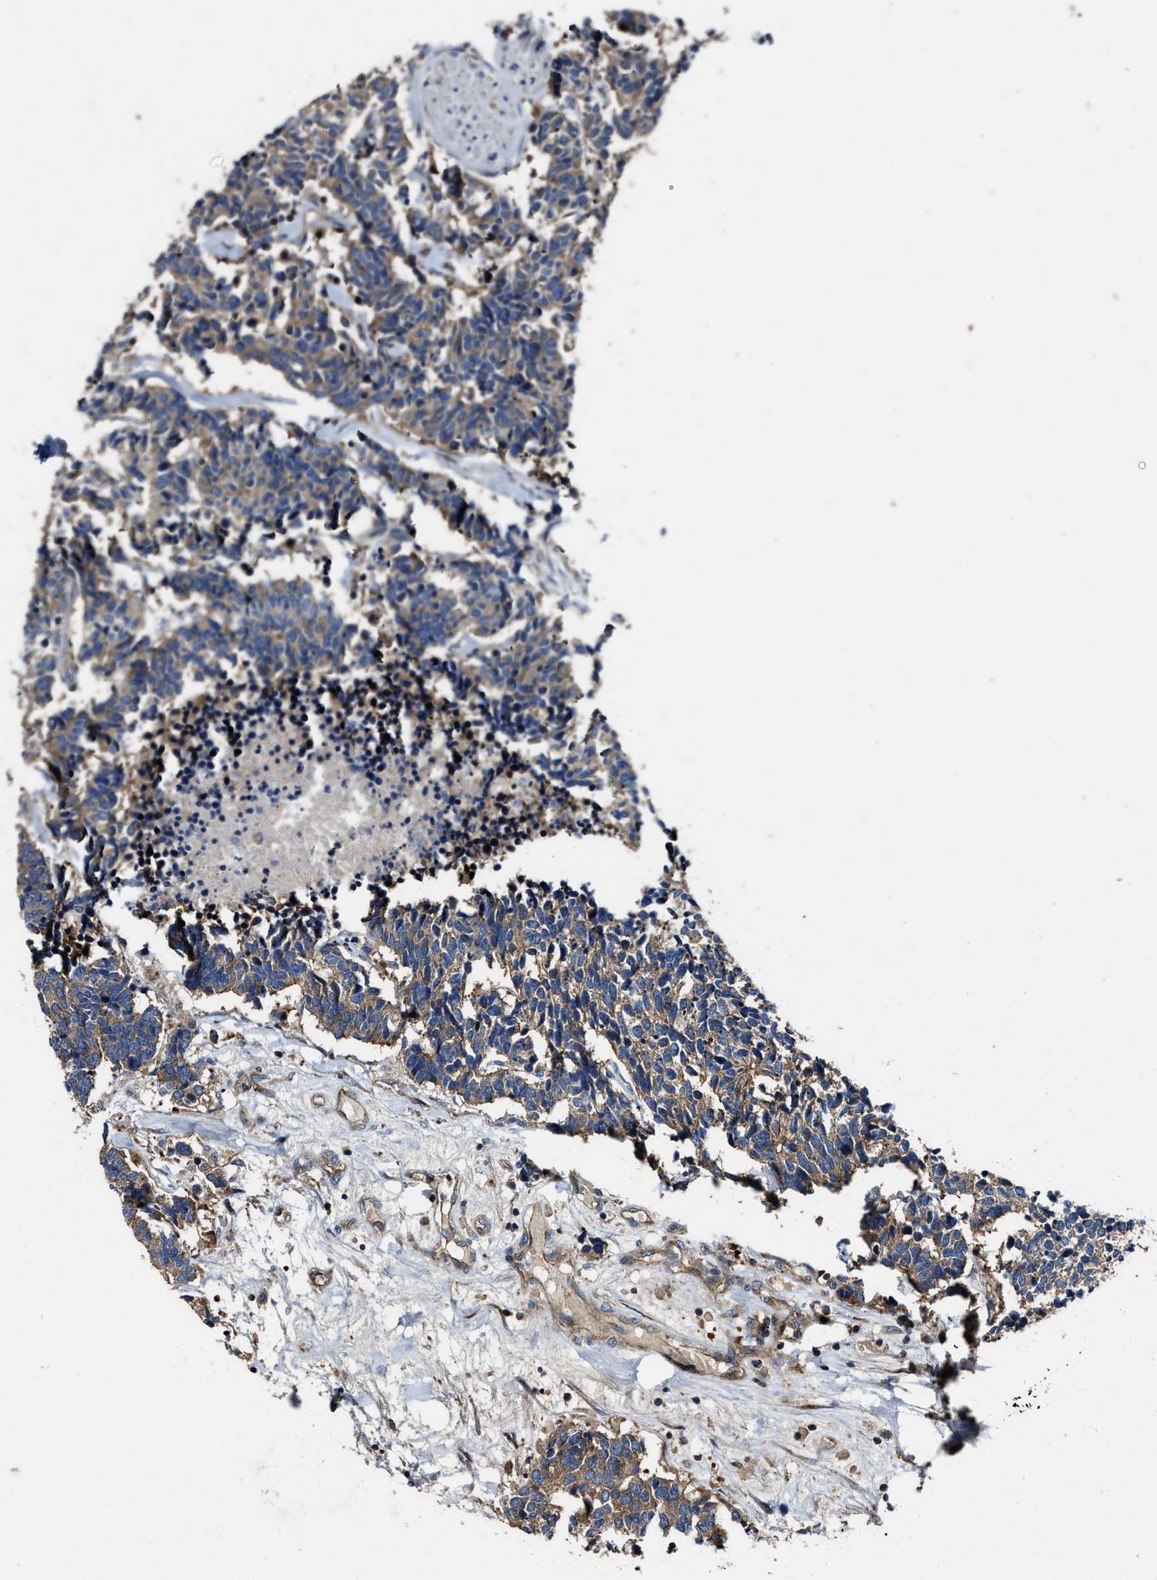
{"staining": {"intensity": "weak", "quantity": ">75%", "location": "cytoplasmic/membranous"}, "tissue": "carcinoid", "cell_type": "Tumor cells", "image_type": "cancer", "snomed": [{"axis": "morphology", "description": "Carcinoma, NOS"}, {"axis": "morphology", "description": "Carcinoid, malignant, NOS"}, {"axis": "topography", "description": "Urinary bladder"}], "caption": "DAB immunohistochemical staining of human carcinoma reveals weak cytoplasmic/membranous protein staining in approximately >75% of tumor cells.", "gene": "PTAR1", "patient": {"sex": "male", "age": 57}}